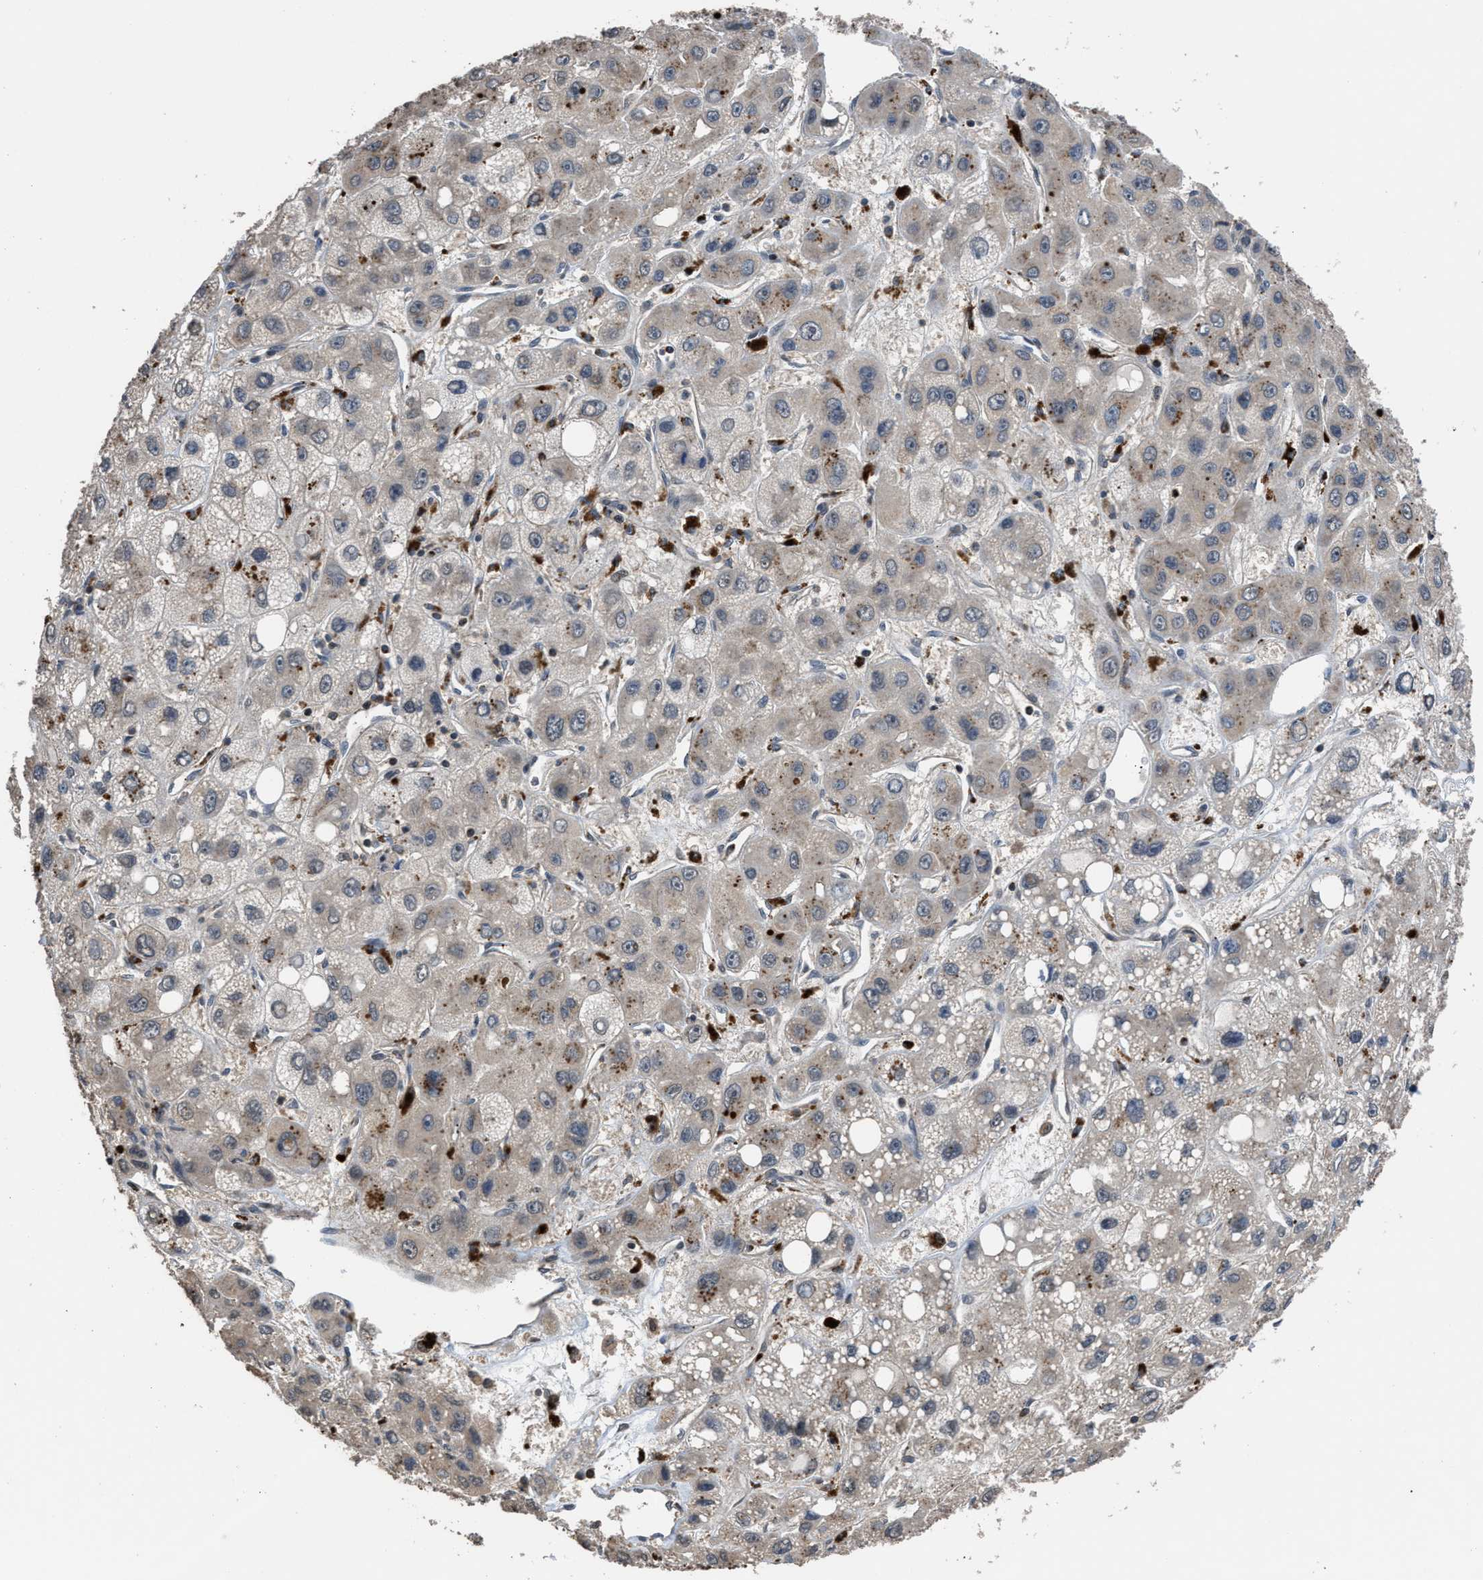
{"staining": {"intensity": "weak", "quantity": "25%-75%", "location": "cytoplasmic/membranous"}, "tissue": "liver cancer", "cell_type": "Tumor cells", "image_type": "cancer", "snomed": [{"axis": "morphology", "description": "Carcinoma, Hepatocellular, NOS"}, {"axis": "topography", "description": "Liver"}], "caption": "Liver cancer stained with a protein marker displays weak staining in tumor cells.", "gene": "CTBS", "patient": {"sex": "male", "age": 55}}